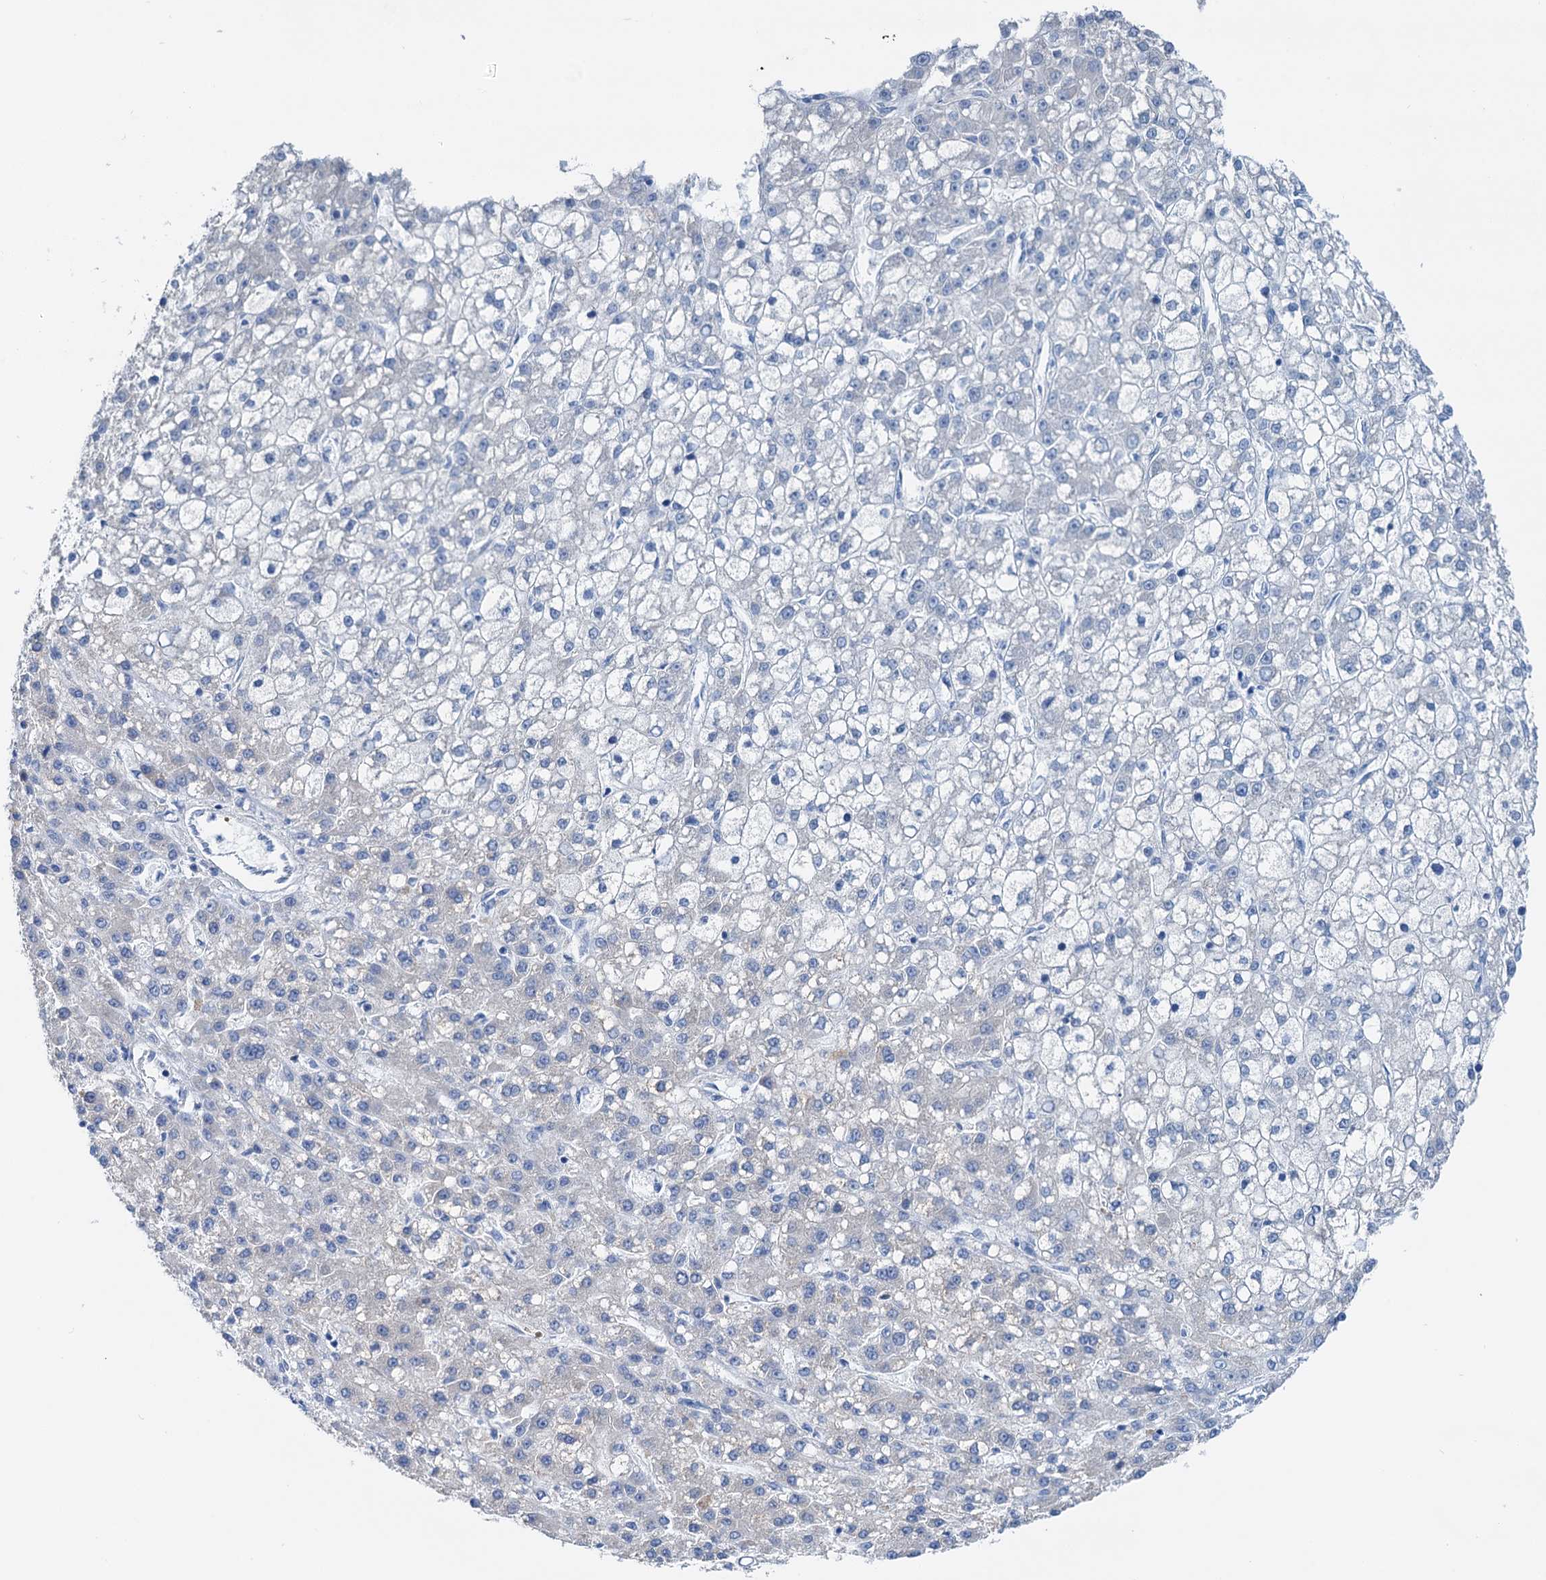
{"staining": {"intensity": "negative", "quantity": "none", "location": "none"}, "tissue": "liver cancer", "cell_type": "Tumor cells", "image_type": "cancer", "snomed": [{"axis": "morphology", "description": "Carcinoma, Hepatocellular, NOS"}, {"axis": "topography", "description": "Liver"}], "caption": "Liver cancer (hepatocellular carcinoma) was stained to show a protein in brown. There is no significant staining in tumor cells. (Brightfield microscopy of DAB (3,3'-diaminobenzidine) immunohistochemistry (IHC) at high magnification).", "gene": "KNDC1", "patient": {"sex": "male", "age": 67}}